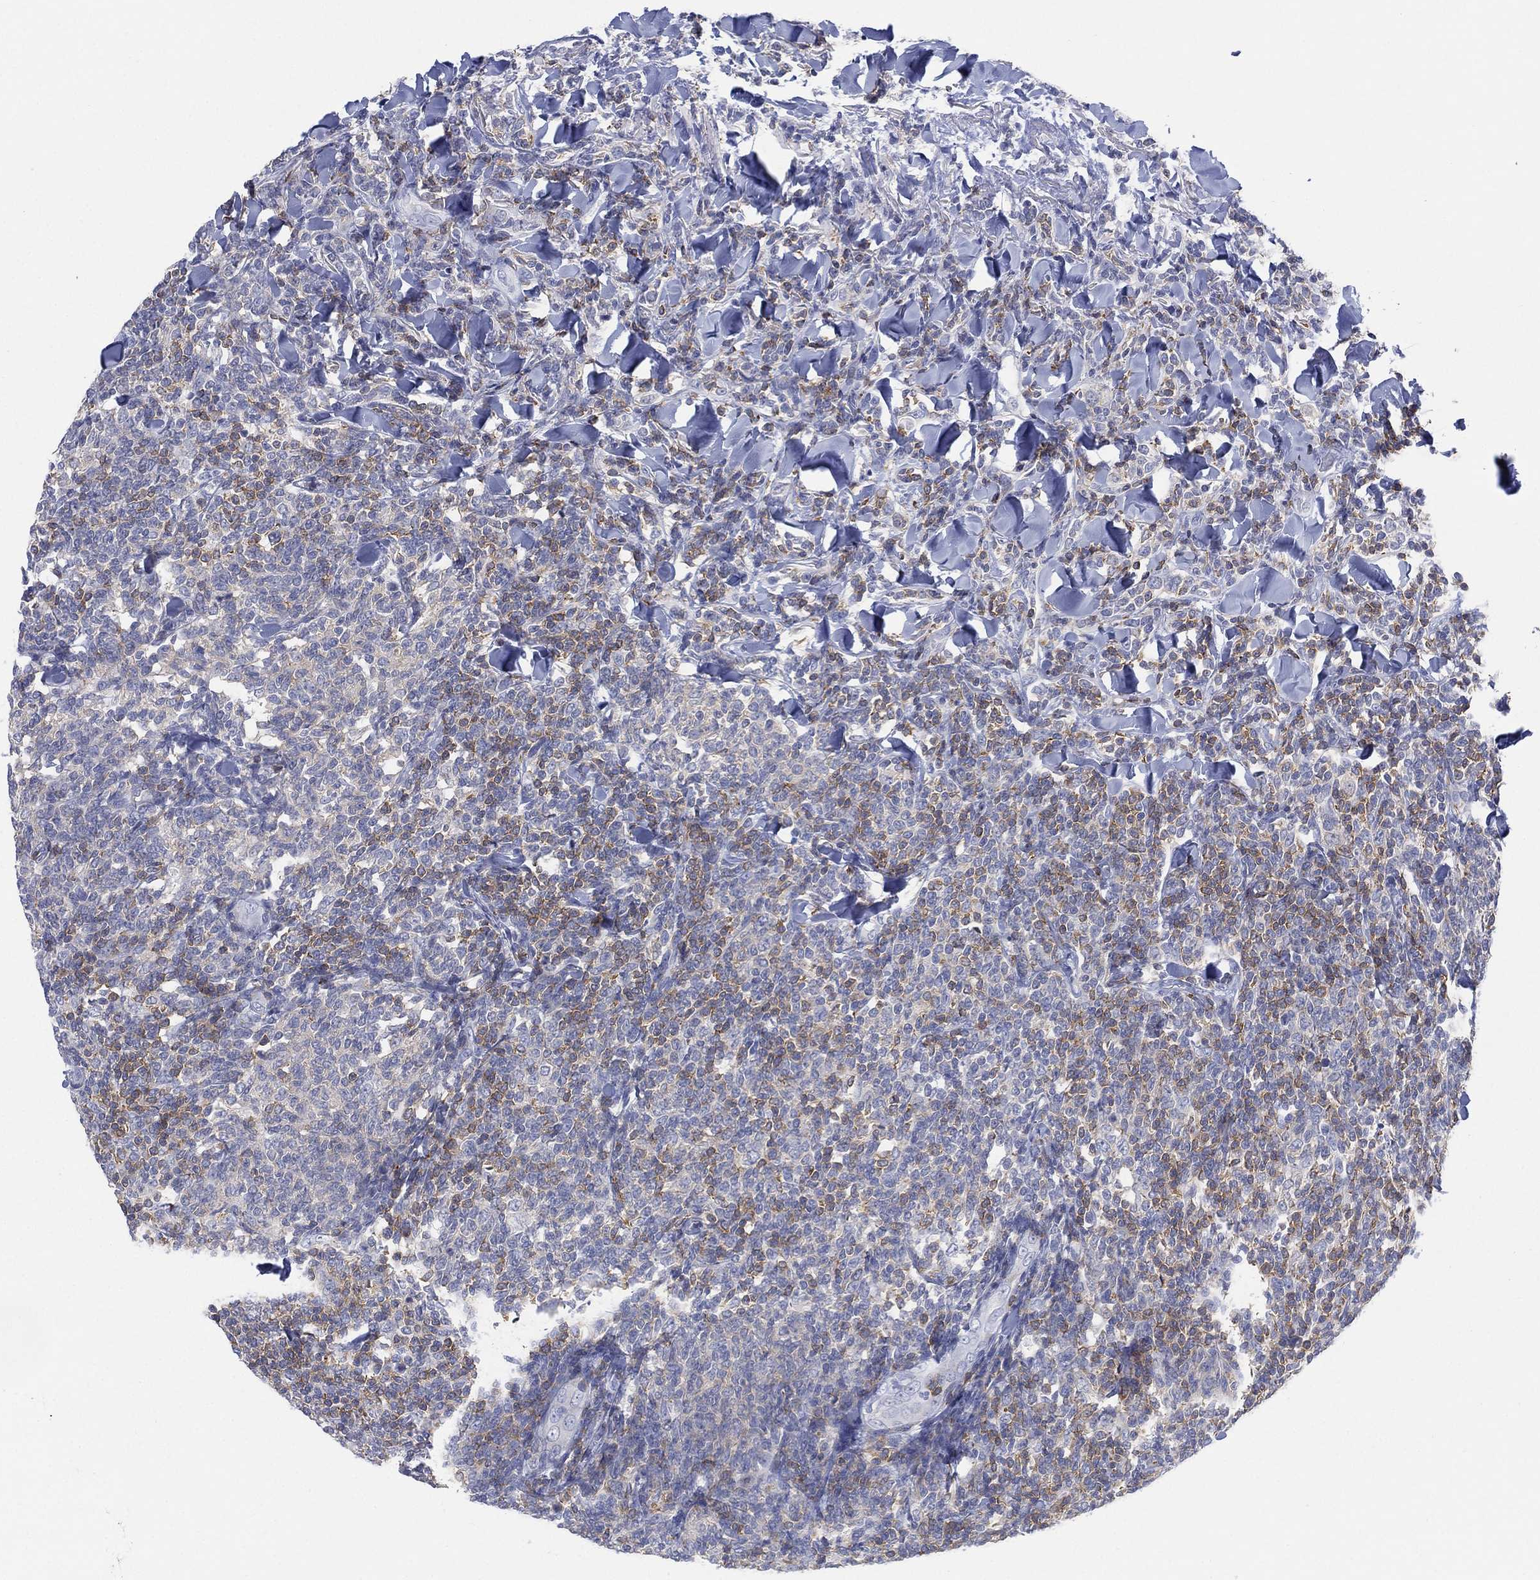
{"staining": {"intensity": "weak", "quantity": "25%-75%", "location": "cytoplasmic/membranous"}, "tissue": "lymphoma", "cell_type": "Tumor cells", "image_type": "cancer", "snomed": [{"axis": "morphology", "description": "Malignant lymphoma, non-Hodgkin's type, Low grade"}, {"axis": "topography", "description": "Lymph node"}], "caption": "This image displays IHC staining of human lymphoma, with low weak cytoplasmic/membranous positivity in approximately 25%-75% of tumor cells.", "gene": "SEPTIN1", "patient": {"sex": "female", "age": 56}}